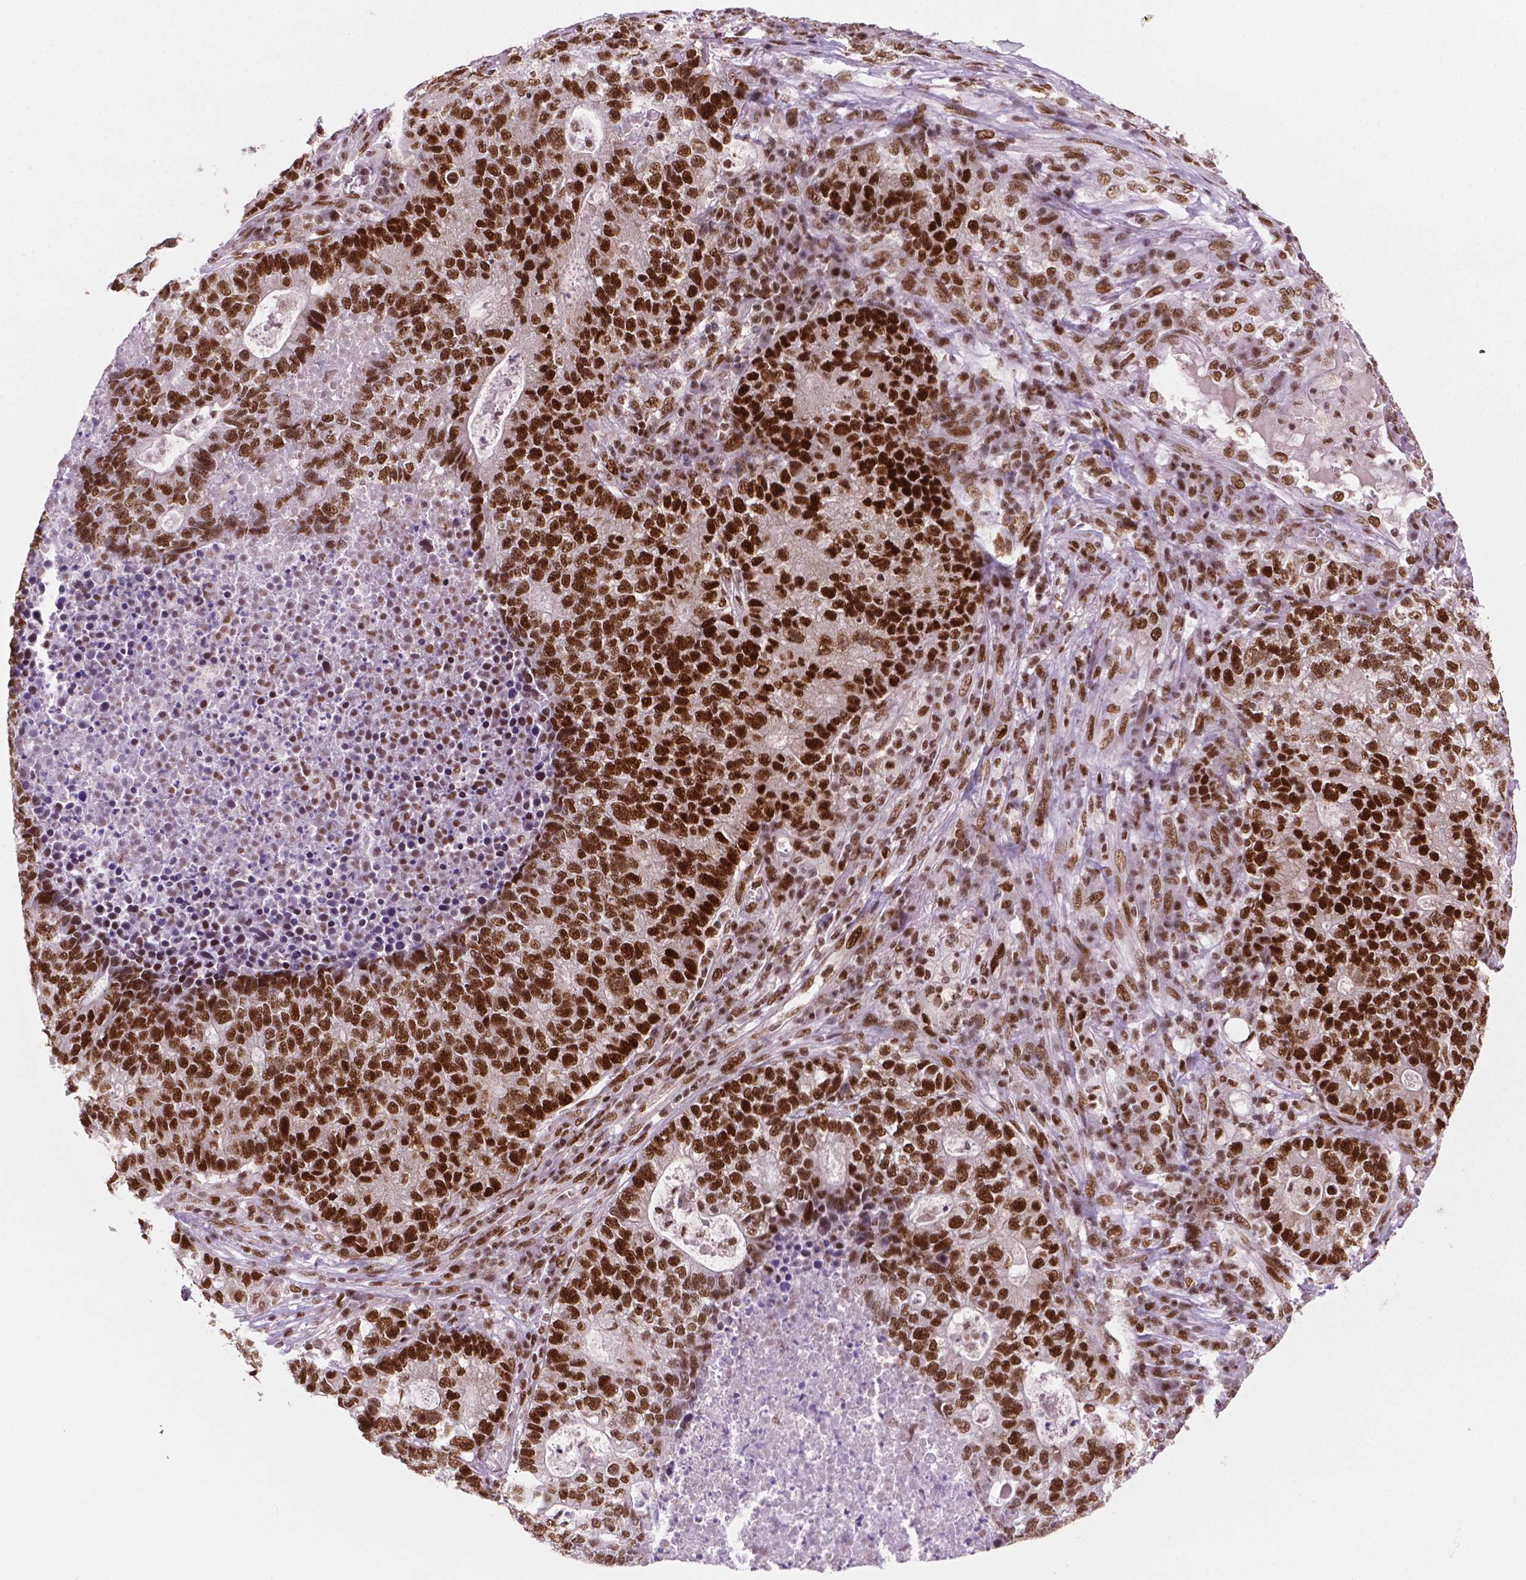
{"staining": {"intensity": "strong", "quantity": "25%-75%", "location": "nuclear"}, "tissue": "lung cancer", "cell_type": "Tumor cells", "image_type": "cancer", "snomed": [{"axis": "morphology", "description": "Adenocarcinoma, NOS"}, {"axis": "topography", "description": "Lung"}], "caption": "Lung cancer was stained to show a protein in brown. There is high levels of strong nuclear expression in approximately 25%-75% of tumor cells. Ihc stains the protein in brown and the nuclei are stained blue.", "gene": "MLH1", "patient": {"sex": "male", "age": 57}}